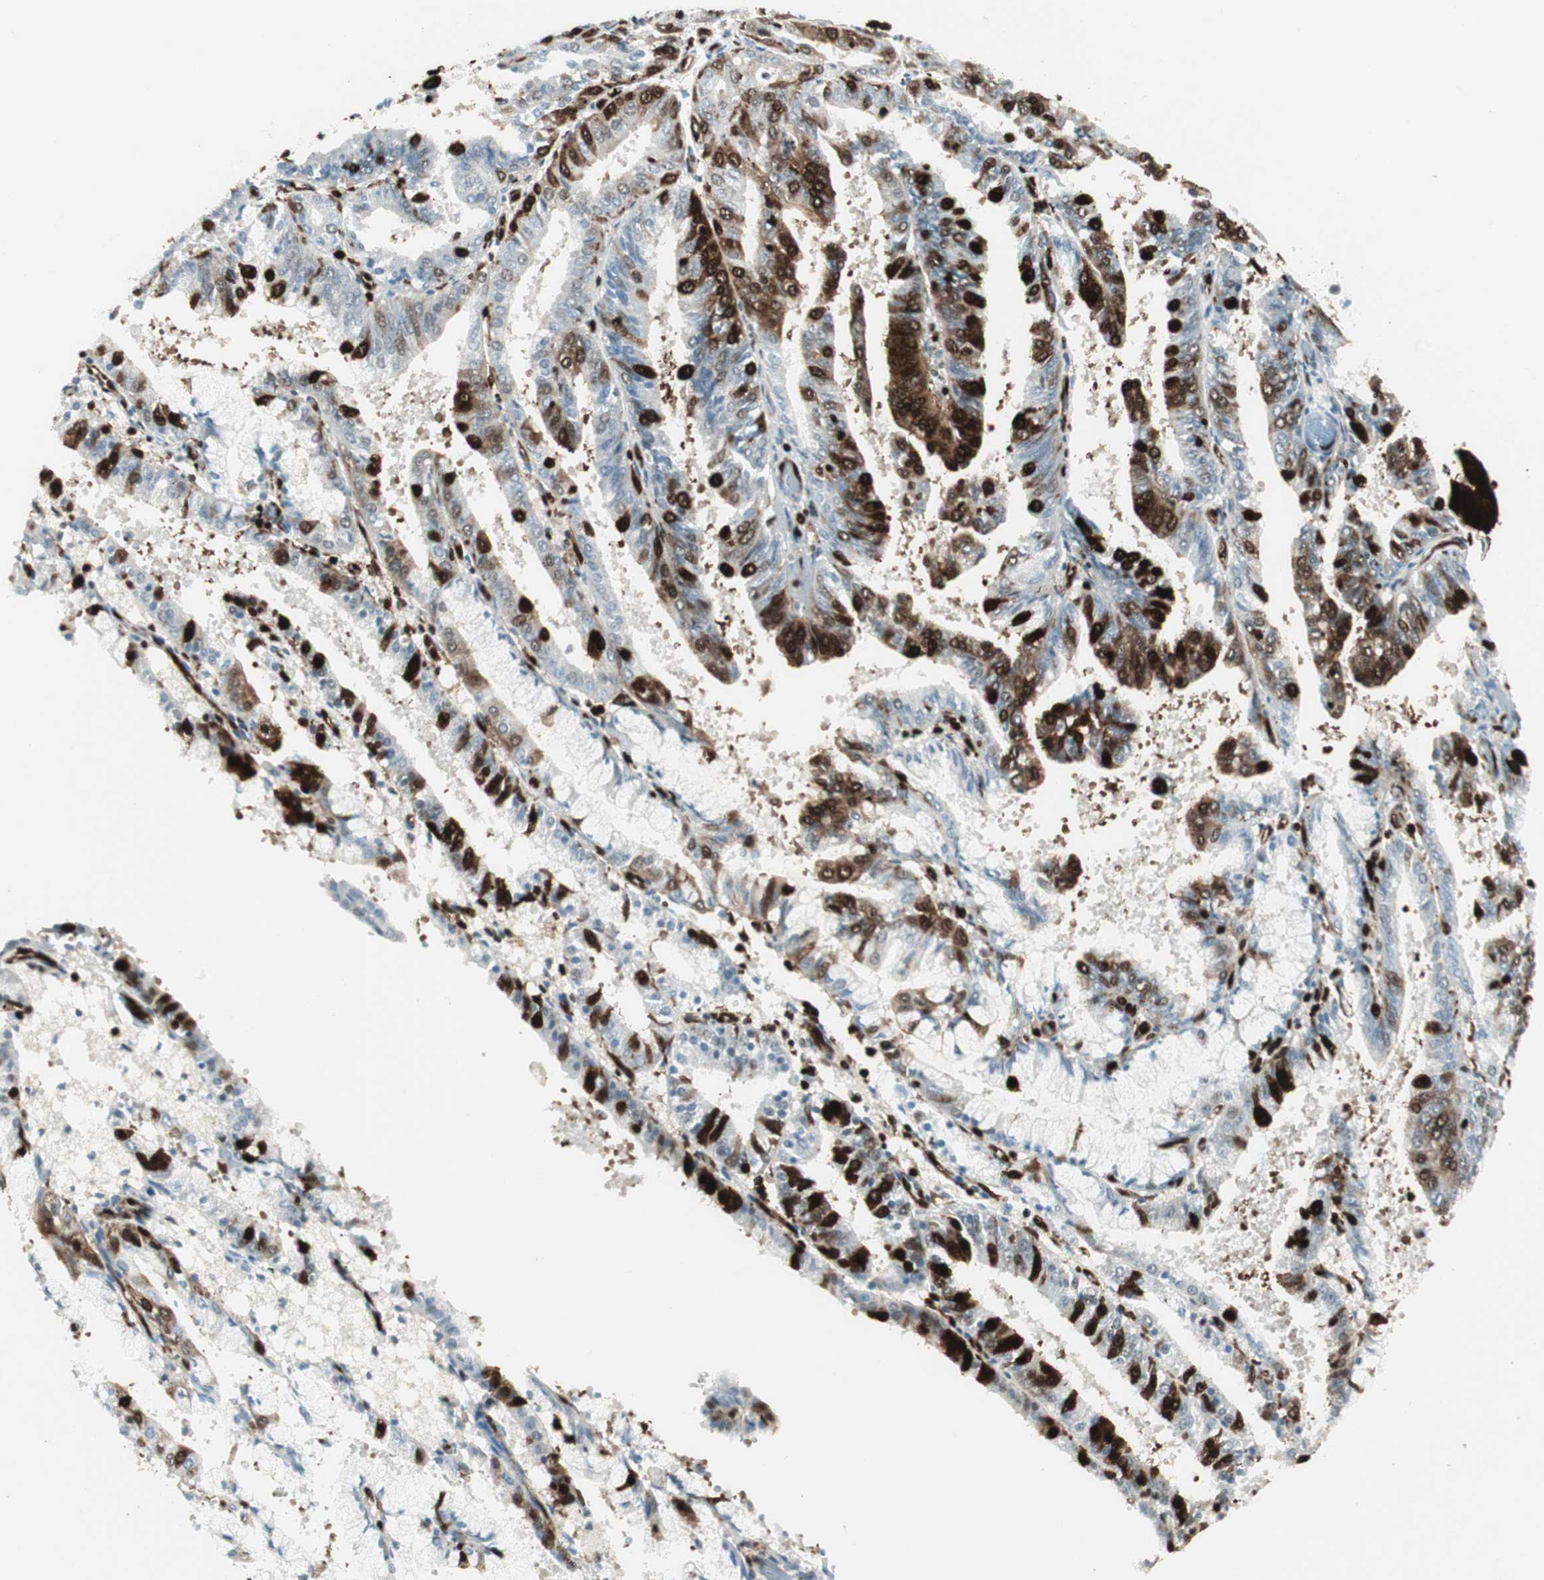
{"staining": {"intensity": "strong", "quantity": "25%-75%", "location": "cytoplasmic/membranous,nuclear"}, "tissue": "endometrial cancer", "cell_type": "Tumor cells", "image_type": "cancer", "snomed": [{"axis": "morphology", "description": "Adenocarcinoma, NOS"}, {"axis": "topography", "description": "Endometrium"}], "caption": "Immunohistochemistry histopathology image of endometrial adenocarcinoma stained for a protein (brown), which shows high levels of strong cytoplasmic/membranous and nuclear expression in about 25%-75% of tumor cells.", "gene": "EWSR1", "patient": {"sex": "female", "age": 63}}